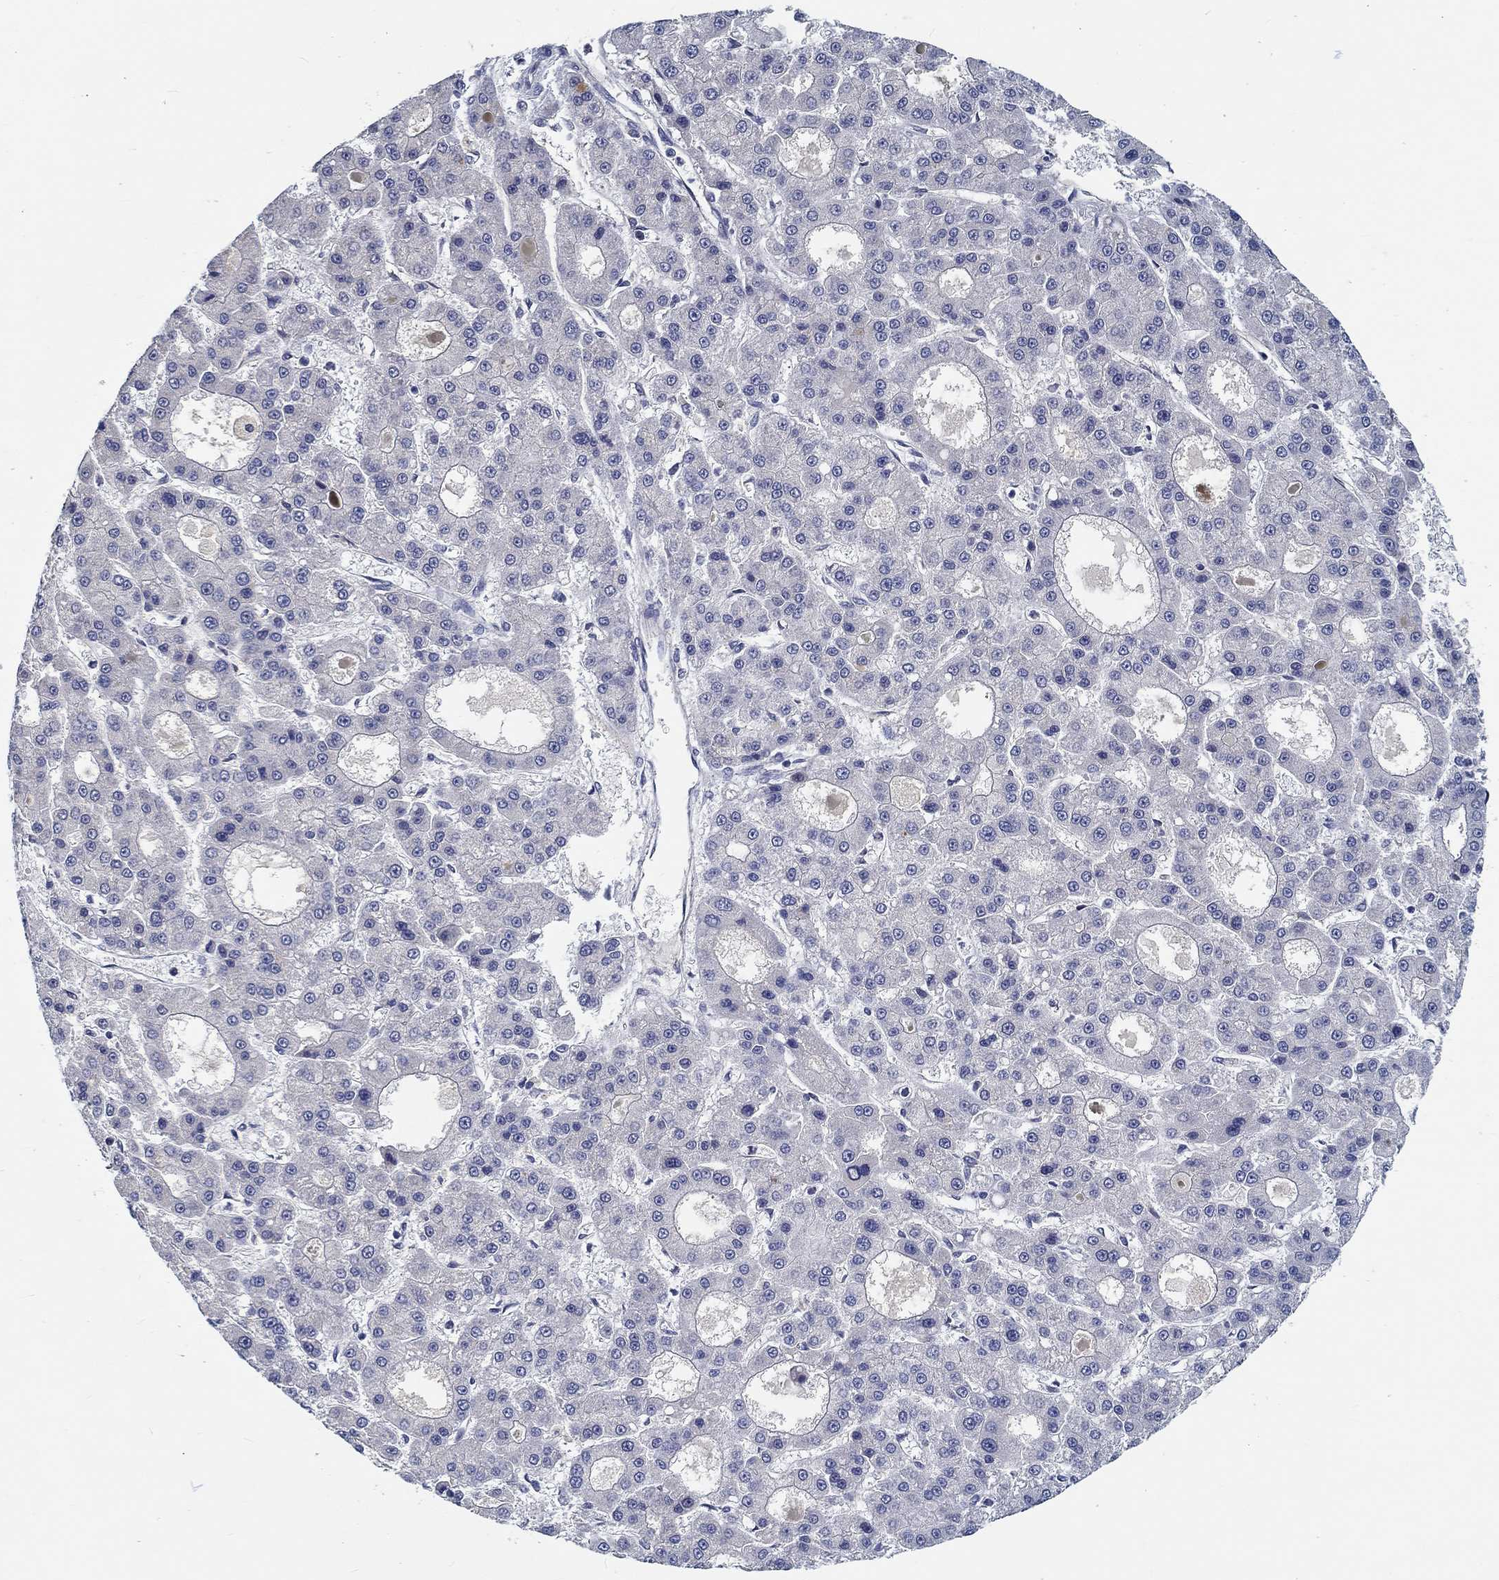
{"staining": {"intensity": "negative", "quantity": "none", "location": "none"}, "tissue": "liver cancer", "cell_type": "Tumor cells", "image_type": "cancer", "snomed": [{"axis": "morphology", "description": "Carcinoma, Hepatocellular, NOS"}, {"axis": "topography", "description": "Liver"}], "caption": "Liver cancer stained for a protein using IHC exhibits no positivity tumor cells.", "gene": "MYBPC1", "patient": {"sex": "male", "age": 70}}